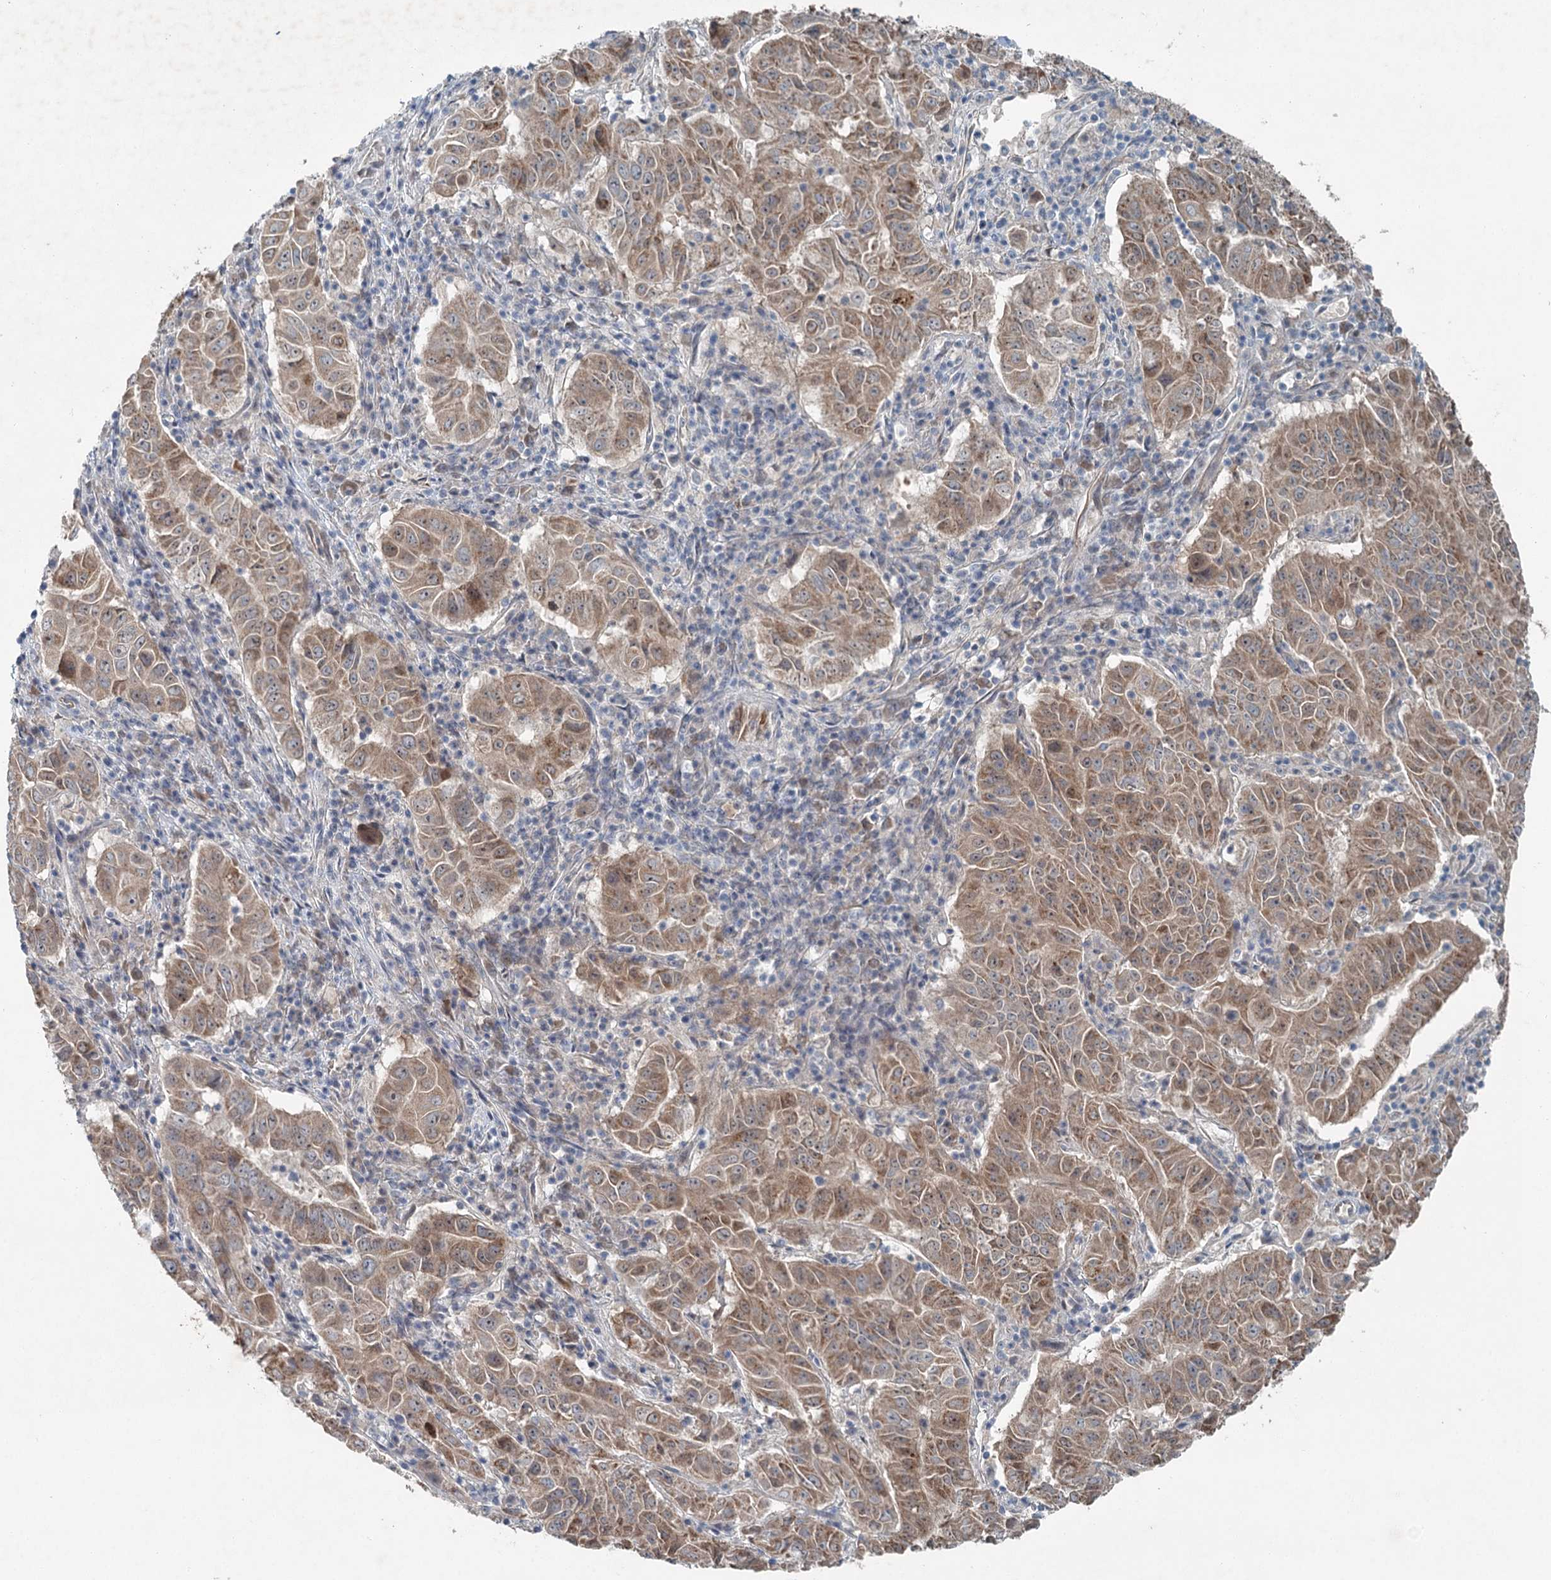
{"staining": {"intensity": "moderate", "quantity": ">75%", "location": "cytoplasmic/membranous"}, "tissue": "pancreatic cancer", "cell_type": "Tumor cells", "image_type": "cancer", "snomed": [{"axis": "morphology", "description": "Adenocarcinoma, NOS"}, {"axis": "topography", "description": "Pancreas"}], "caption": "This image reveals immunohistochemistry (IHC) staining of human pancreatic cancer, with medium moderate cytoplasmic/membranous positivity in about >75% of tumor cells.", "gene": "CHCHD5", "patient": {"sex": "male", "age": 63}}